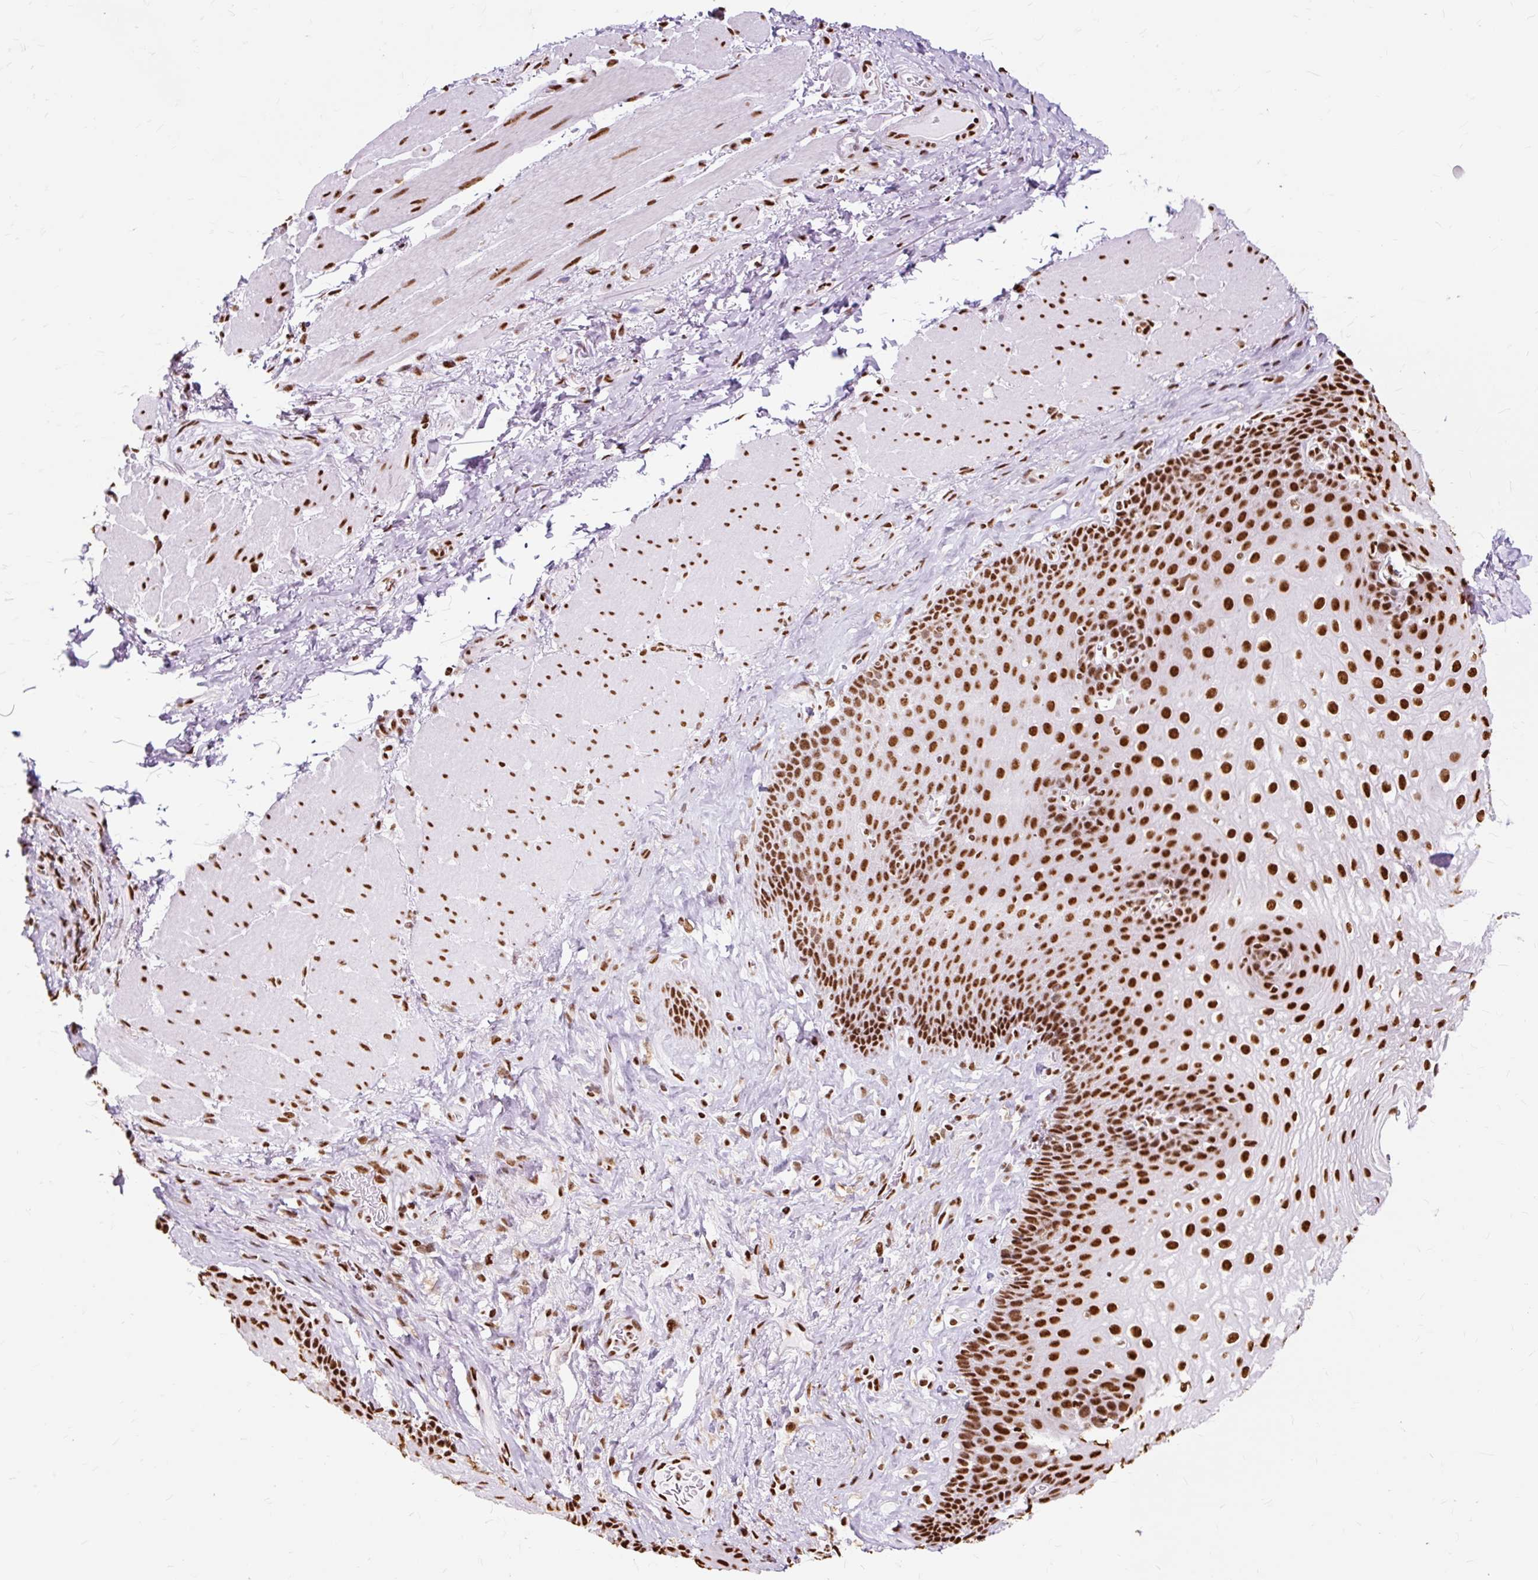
{"staining": {"intensity": "strong", "quantity": ">75%", "location": "nuclear"}, "tissue": "esophagus", "cell_type": "Squamous epithelial cells", "image_type": "normal", "snomed": [{"axis": "morphology", "description": "Normal tissue, NOS"}, {"axis": "topography", "description": "Esophagus"}], "caption": "The micrograph reveals staining of normal esophagus, revealing strong nuclear protein expression (brown color) within squamous epithelial cells.", "gene": "XRCC6", "patient": {"sex": "female", "age": 66}}